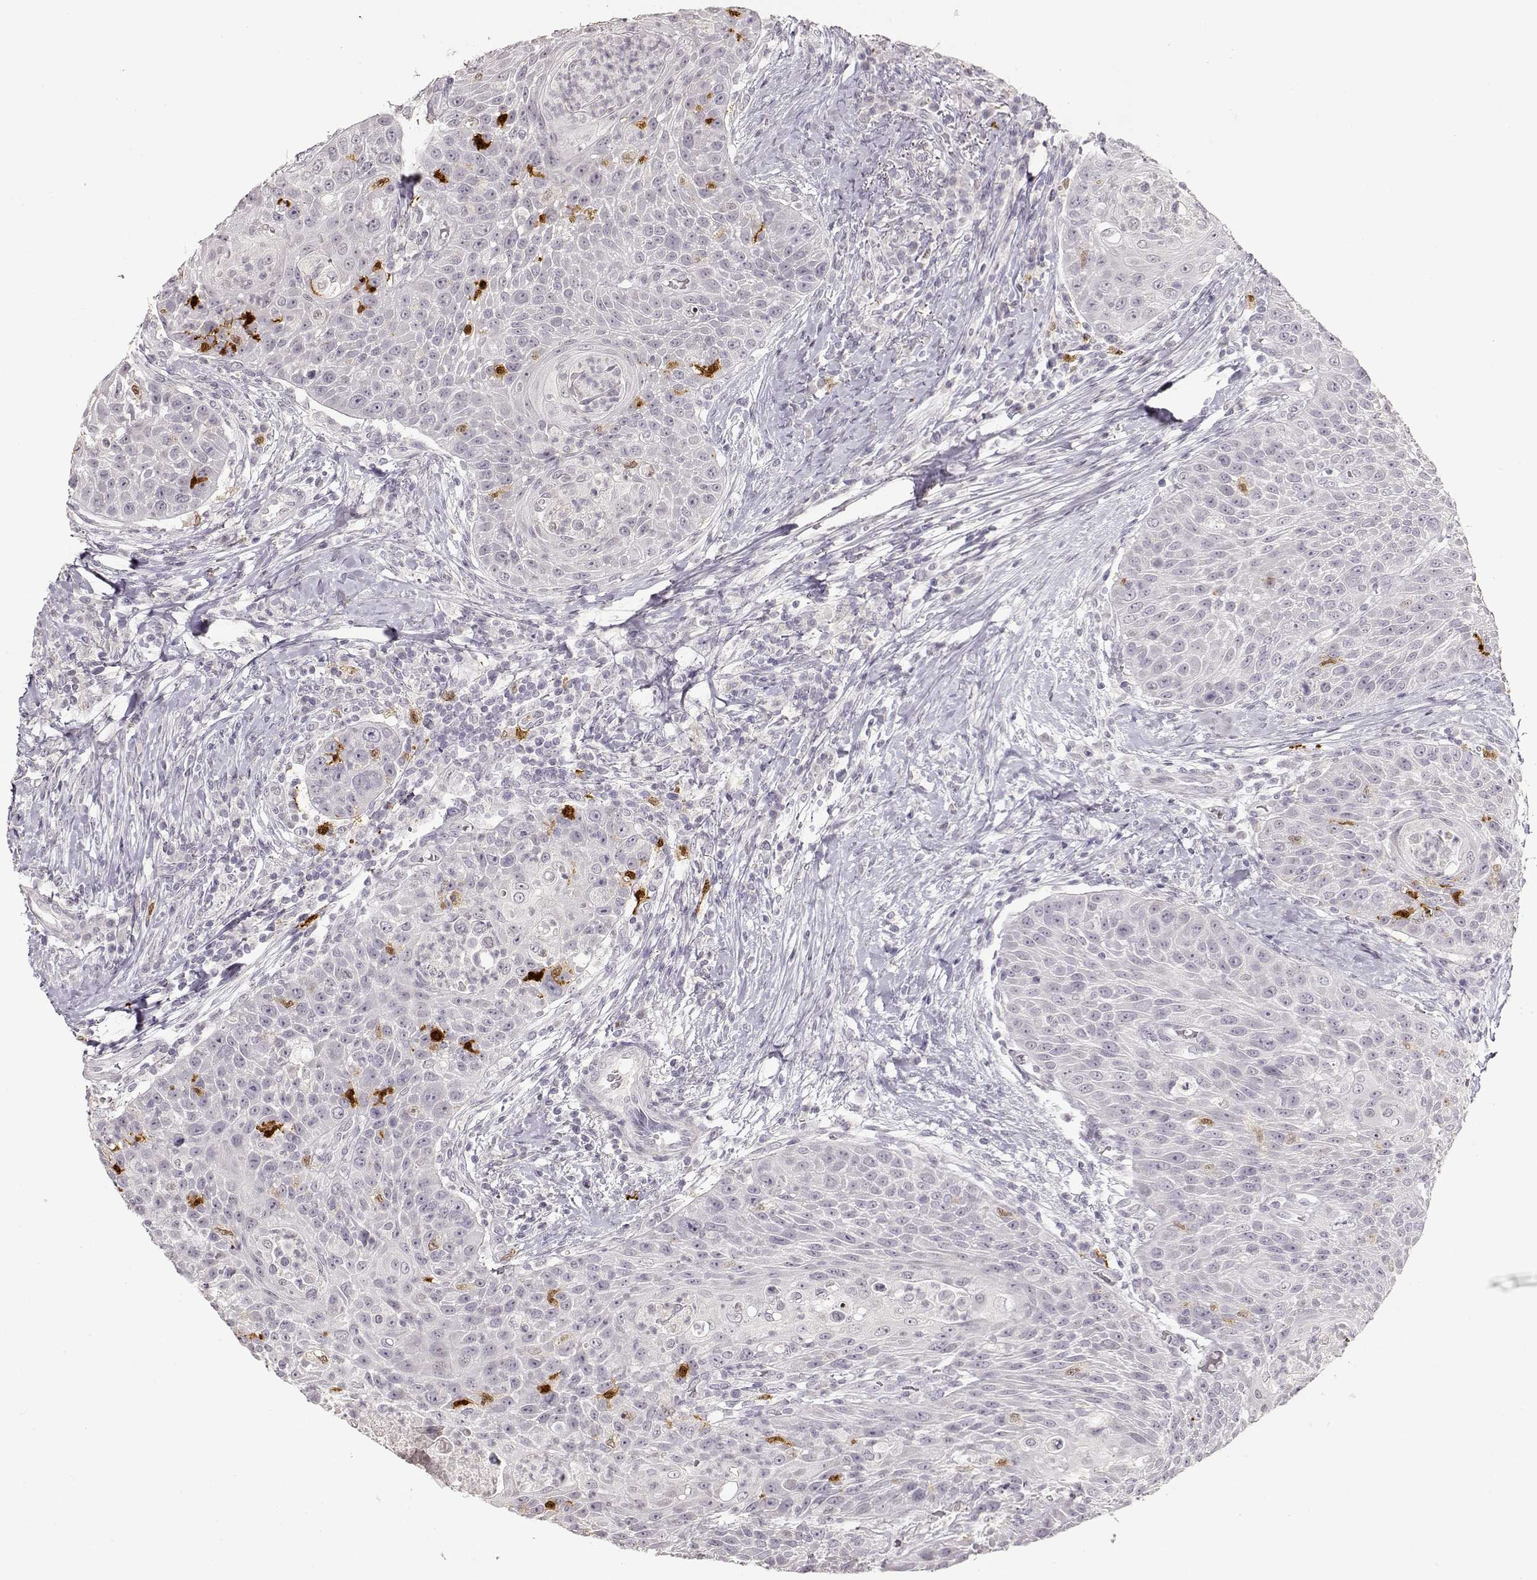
{"staining": {"intensity": "negative", "quantity": "none", "location": "none"}, "tissue": "head and neck cancer", "cell_type": "Tumor cells", "image_type": "cancer", "snomed": [{"axis": "morphology", "description": "Squamous cell carcinoma, NOS"}, {"axis": "topography", "description": "Head-Neck"}], "caption": "Histopathology image shows no protein expression in tumor cells of head and neck cancer (squamous cell carcinoma) tissue. The staining was performed using DAB to visualize the protein expression in brown, while the nuclei were stained in blue with hematoxylin (Magnification: 20x).", "gene": "S100B", "patient": {"sex": "male", "age": 69}}